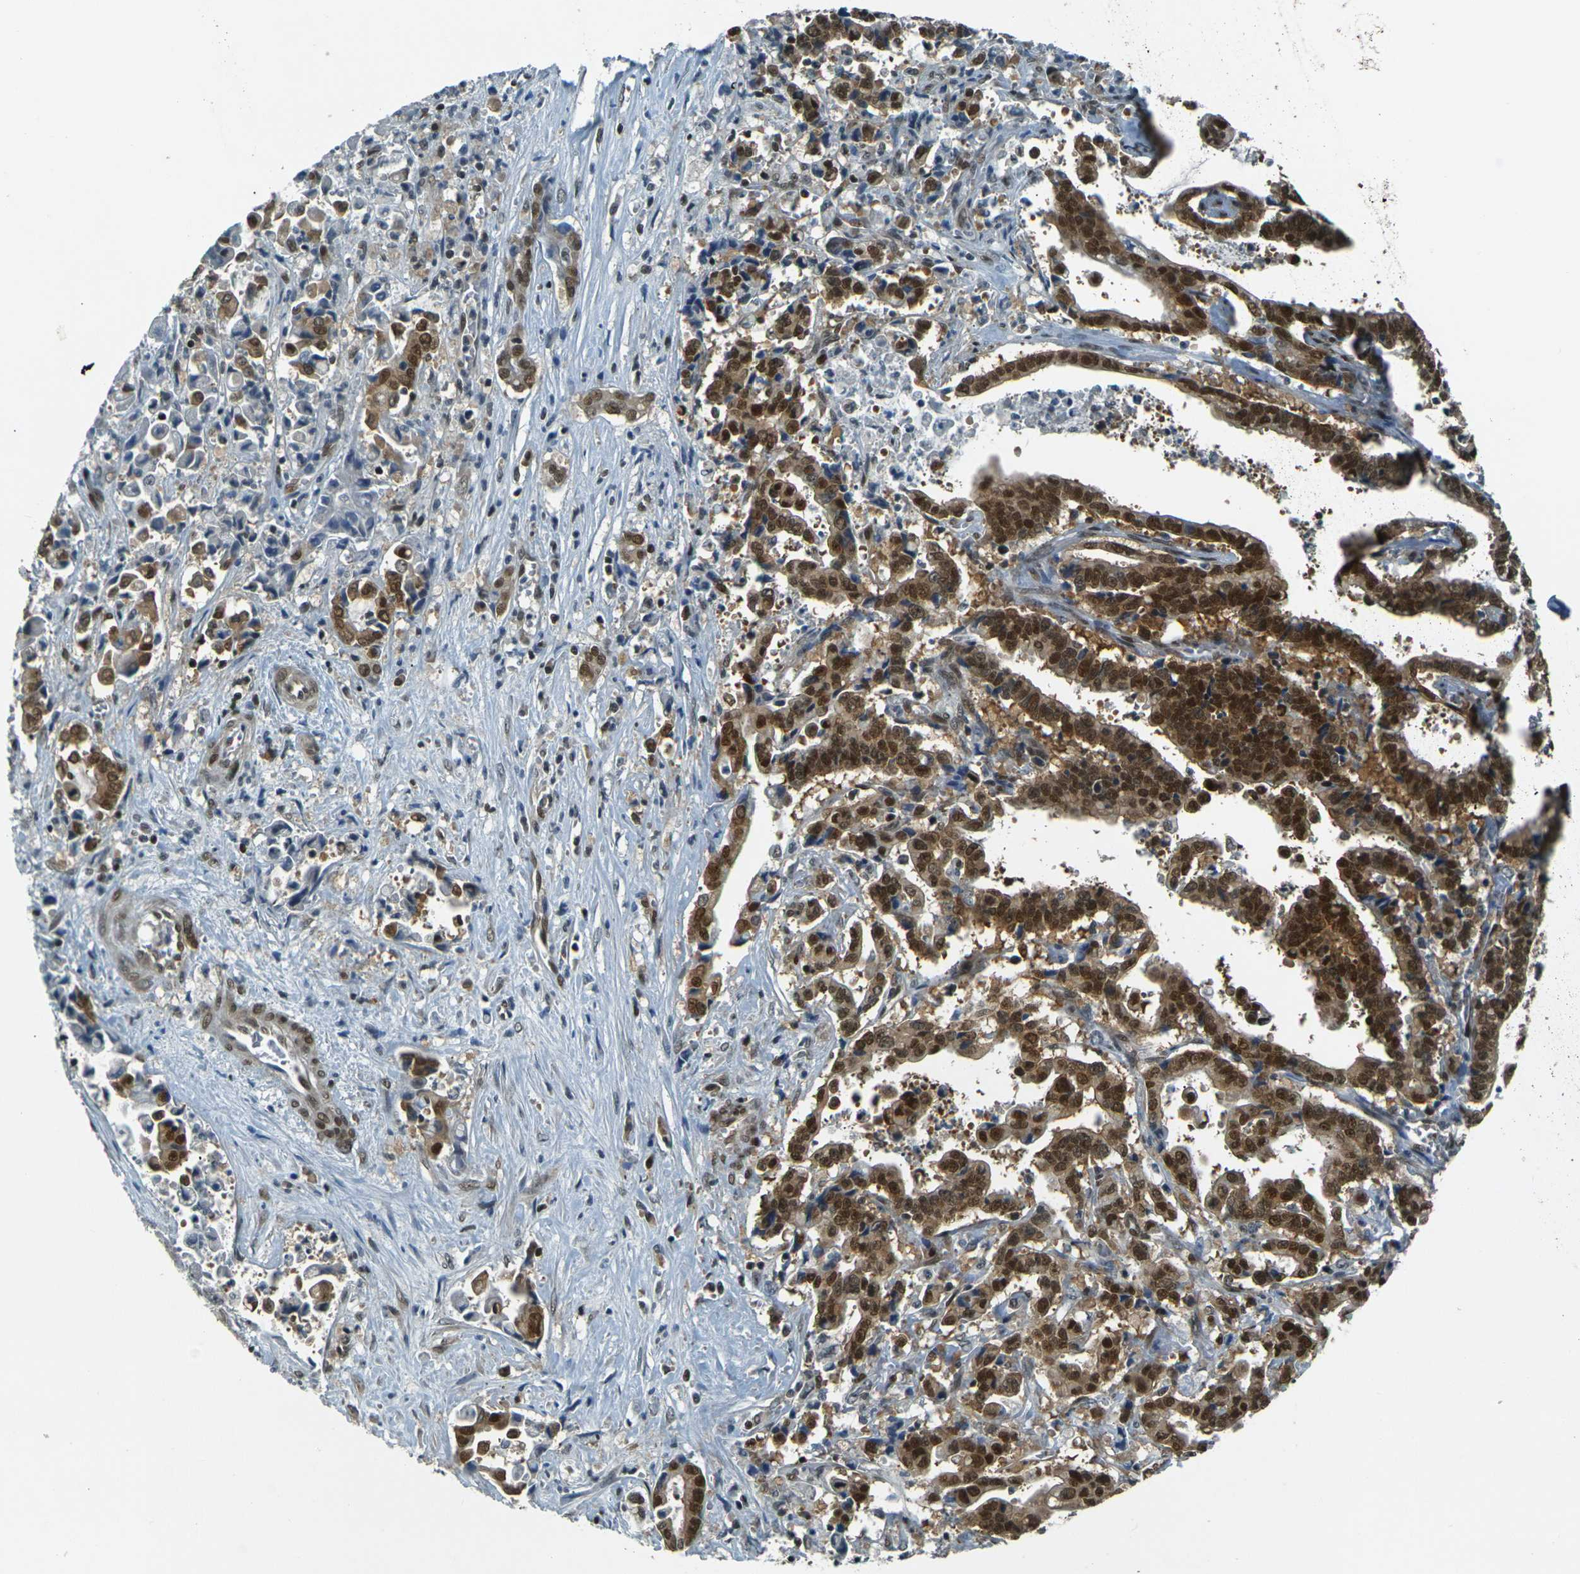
{"staining": {"intensity": "strong", "quantity": ">75%", "location": "nuclear"}, "tissue": "liver cancer", "cell_type": "Tumor cells", "image_type": "cancer", "snomed": [{"axis": "morphology", "description": "Cholangiocarcinoma"}, {"axis": "topography", "description": "Liver"}], "caption": "Strong nuclear protein staining is appreciated in approximately >75% of tumor cells in liver cholangiocarcinoma.", "gene": "NHEJ1", "patient": {"sex": "male", "age": 57}}